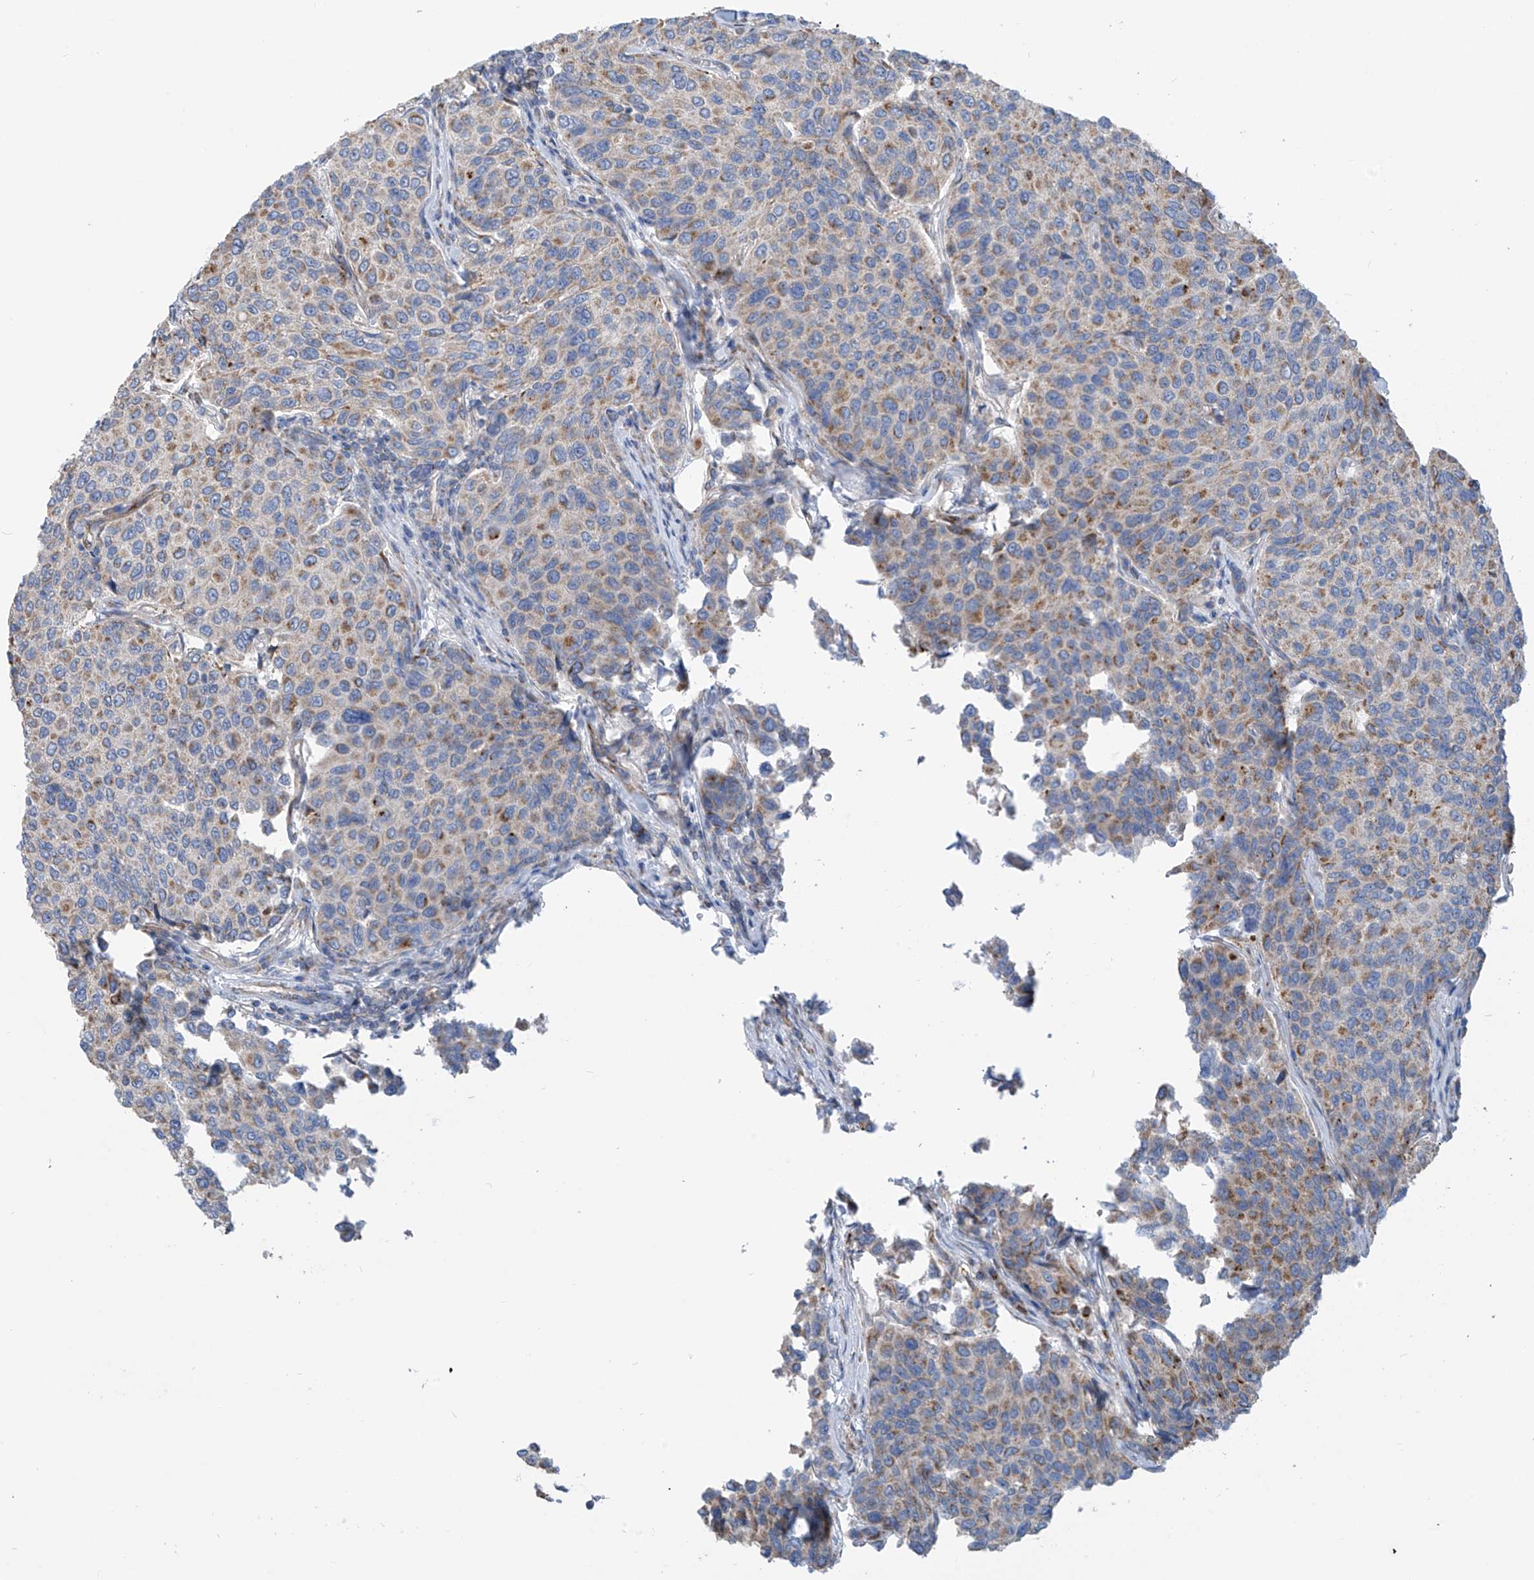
{"staining": {"intensity": "weak", "quantity": "25%-75%", "location": "cytoplasmic/membranous"}, "tissue": "breast cancer", "cell_type": "Tumor cells", "image_type": "cancer", "snomed": [{"axis": "morphology", "description": "Duct carcinoma"}, {"axis": "topography", "description": "Breast"}], "caption": "IHC image of breast cancer (intraductal carcinoma) stained for a protein (brown), which reveals low levels of weak cytoplasmic/membranous positivity in about 25%-75% of tumor cells.", "gene": "EIF5B", "patient": {"sex": "female", "age": 55}}